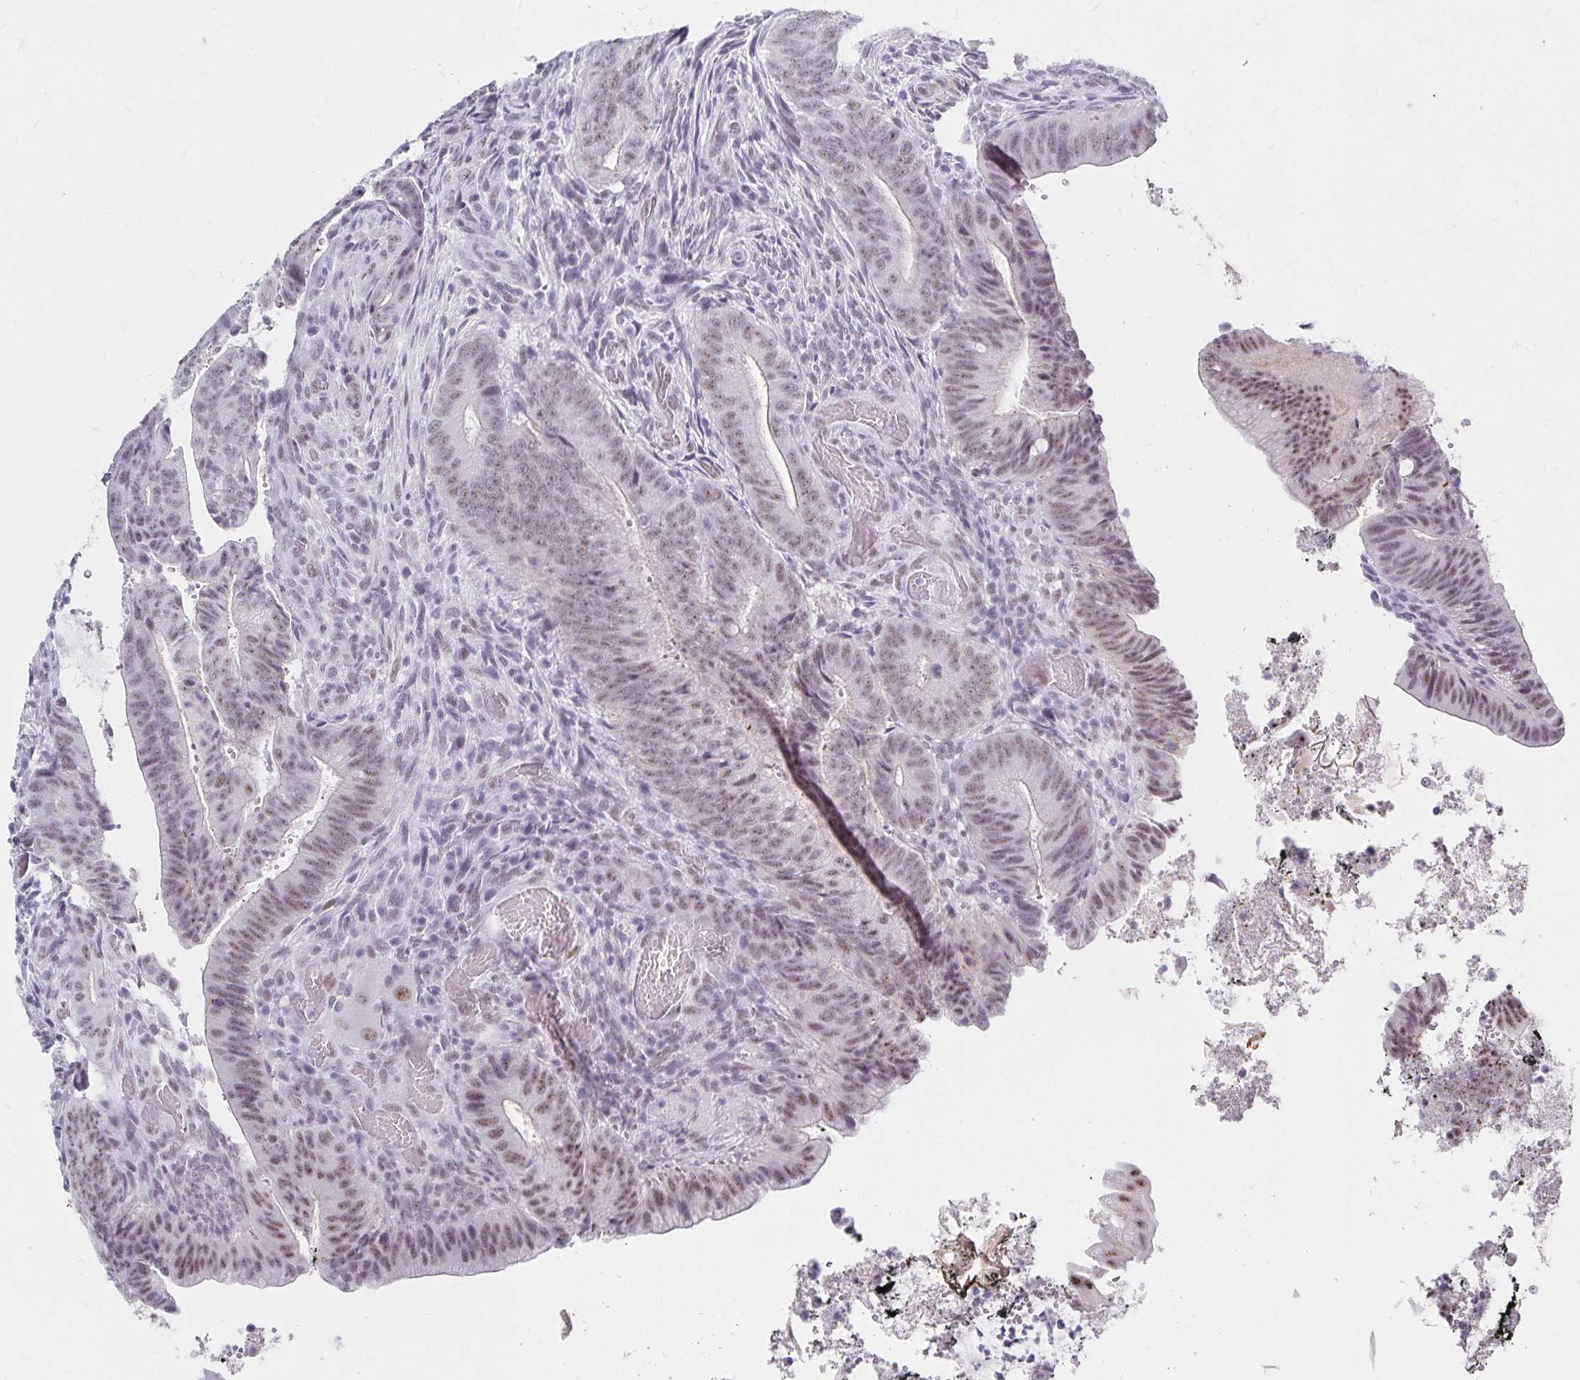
{"staining": {"intensity": "moderate", "quantity": "<25%", "location": "nuclear"}, "tissue": "colorectal cancer", "cell_type": "Tumor cells", "image_type": "cancer", "snomed": [{"axis": "morphology", "description": "Adenocarcinoma, NOS"}, {"axis": "topography", "description": "Colon"}], "caption": "This micrograph displays immunohistochemistry staining of colorectal adenocarcinoma, with low moderate nuclear expression in about <25% of tumor cells.", "gene": "C20orf85", "patient": {"sex": "female", "age": 43}}